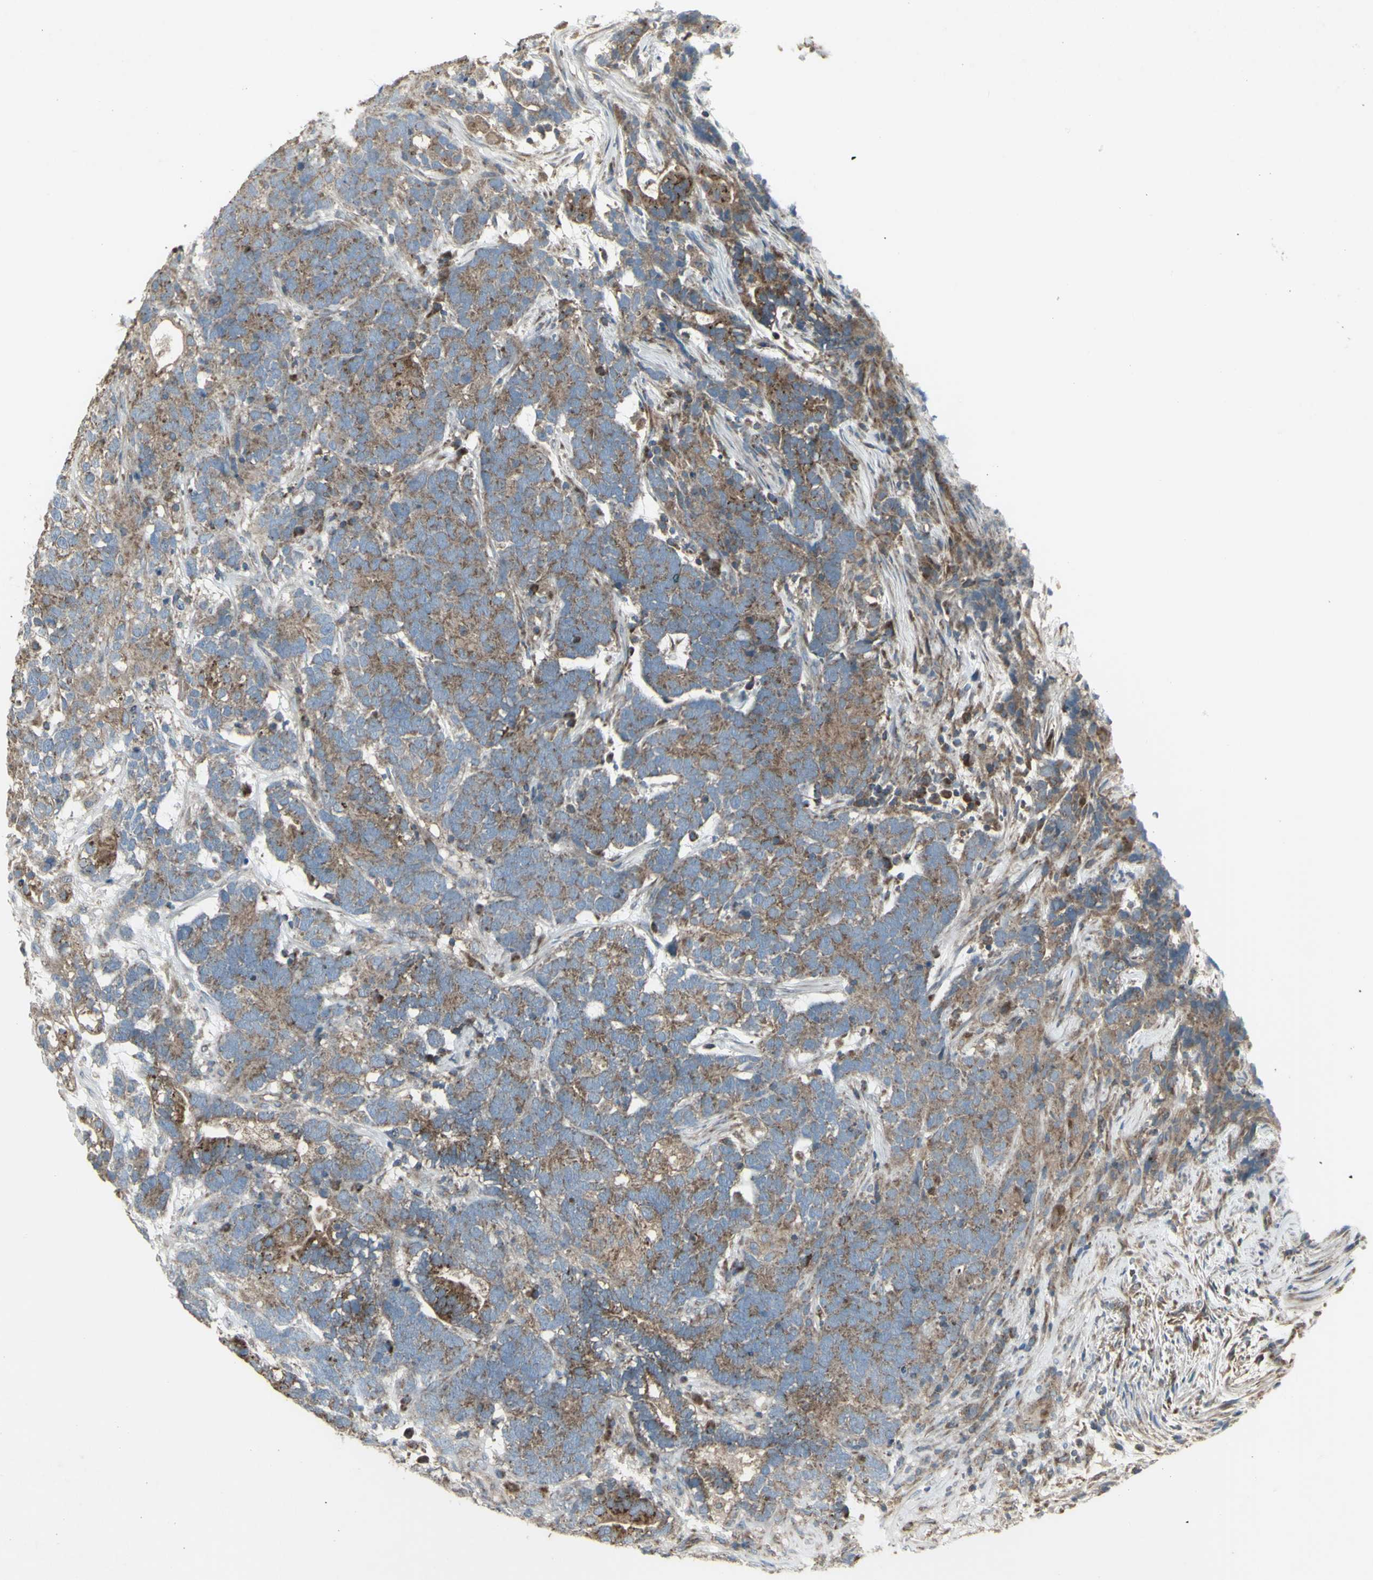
{"staining": {"intensity": "moderate", "quantity": ">75%", "location": "cytoplasmic/membranous"}, "tissue": "testis cancer", "cell_type": "Tumor cells", "image_type": "cancer", "snomed": [{"axis": "morphology", "description": "Carcinoma, Embryonal, NOS"}, {"axis": "topography", "description": "Testis"}], "caption": "This photomicrograph reveals immunohistochemistry staining of testis cancer (embryonal carcinoma), with medium moderate cytoplasmic/membranous positivity in about >75% of tumor cells.", "gene": "SHC1", "patient": {"sex": "male", "age": 26}}